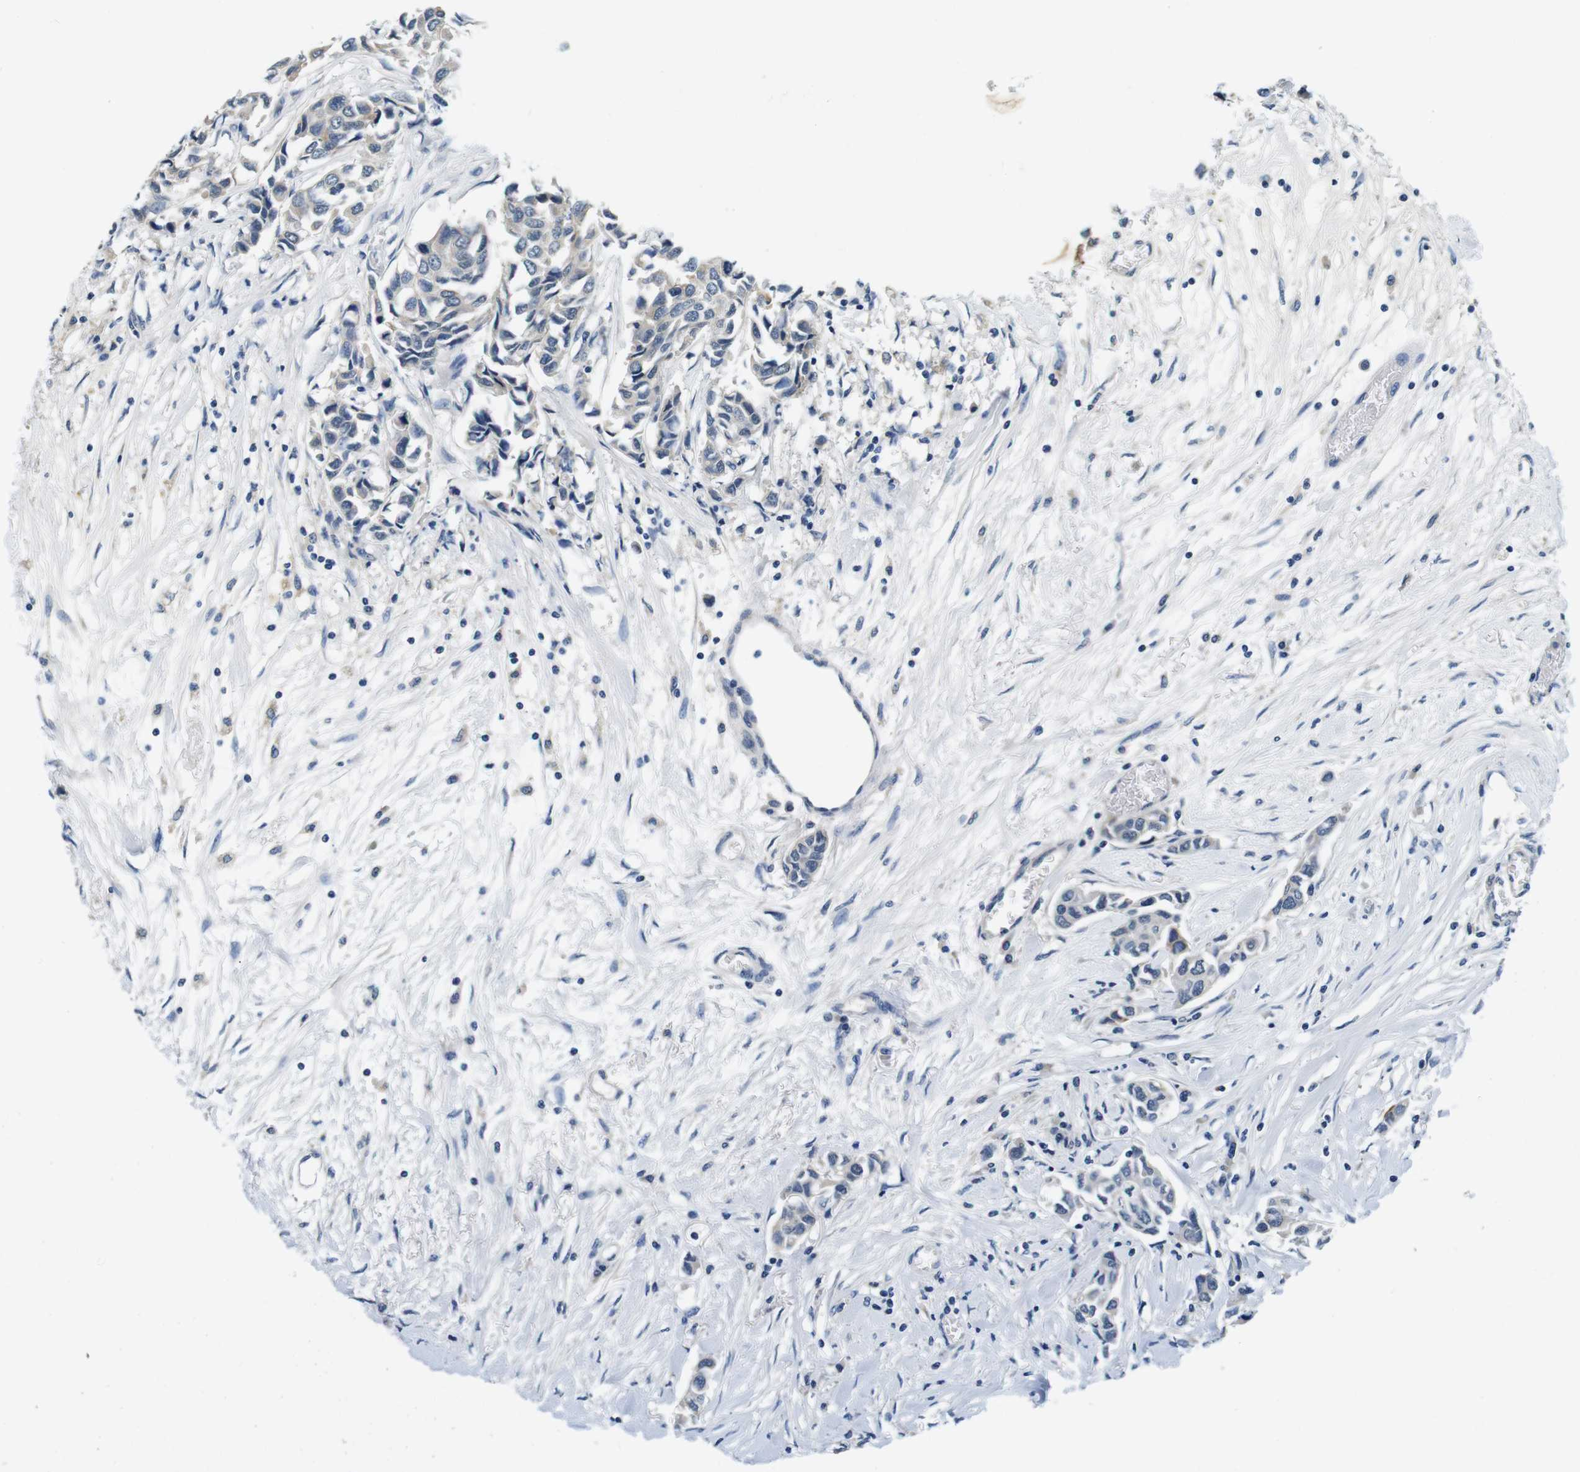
{"staining": {"intensity": "negative", "quantity": "none", "location": "none"}, "tissue": "breast cancer", "cell_type": "Tumor cells", "image_type": "cancer", "snomed": [{"axis": "morphology", "description": "Duct carcinoma"}, {"axis": "topography", "description": "Breast"}], "caption": "IHC micrograph of neoplastic tissue: human breast cancer stained with DAB shows no significant protein staining in tumor cells. (DAB immunohistochemistry (IHC) with hematoxylin counter stain).", "gene": "DTNA", "patient": {"sex": "female", "age": 80}}